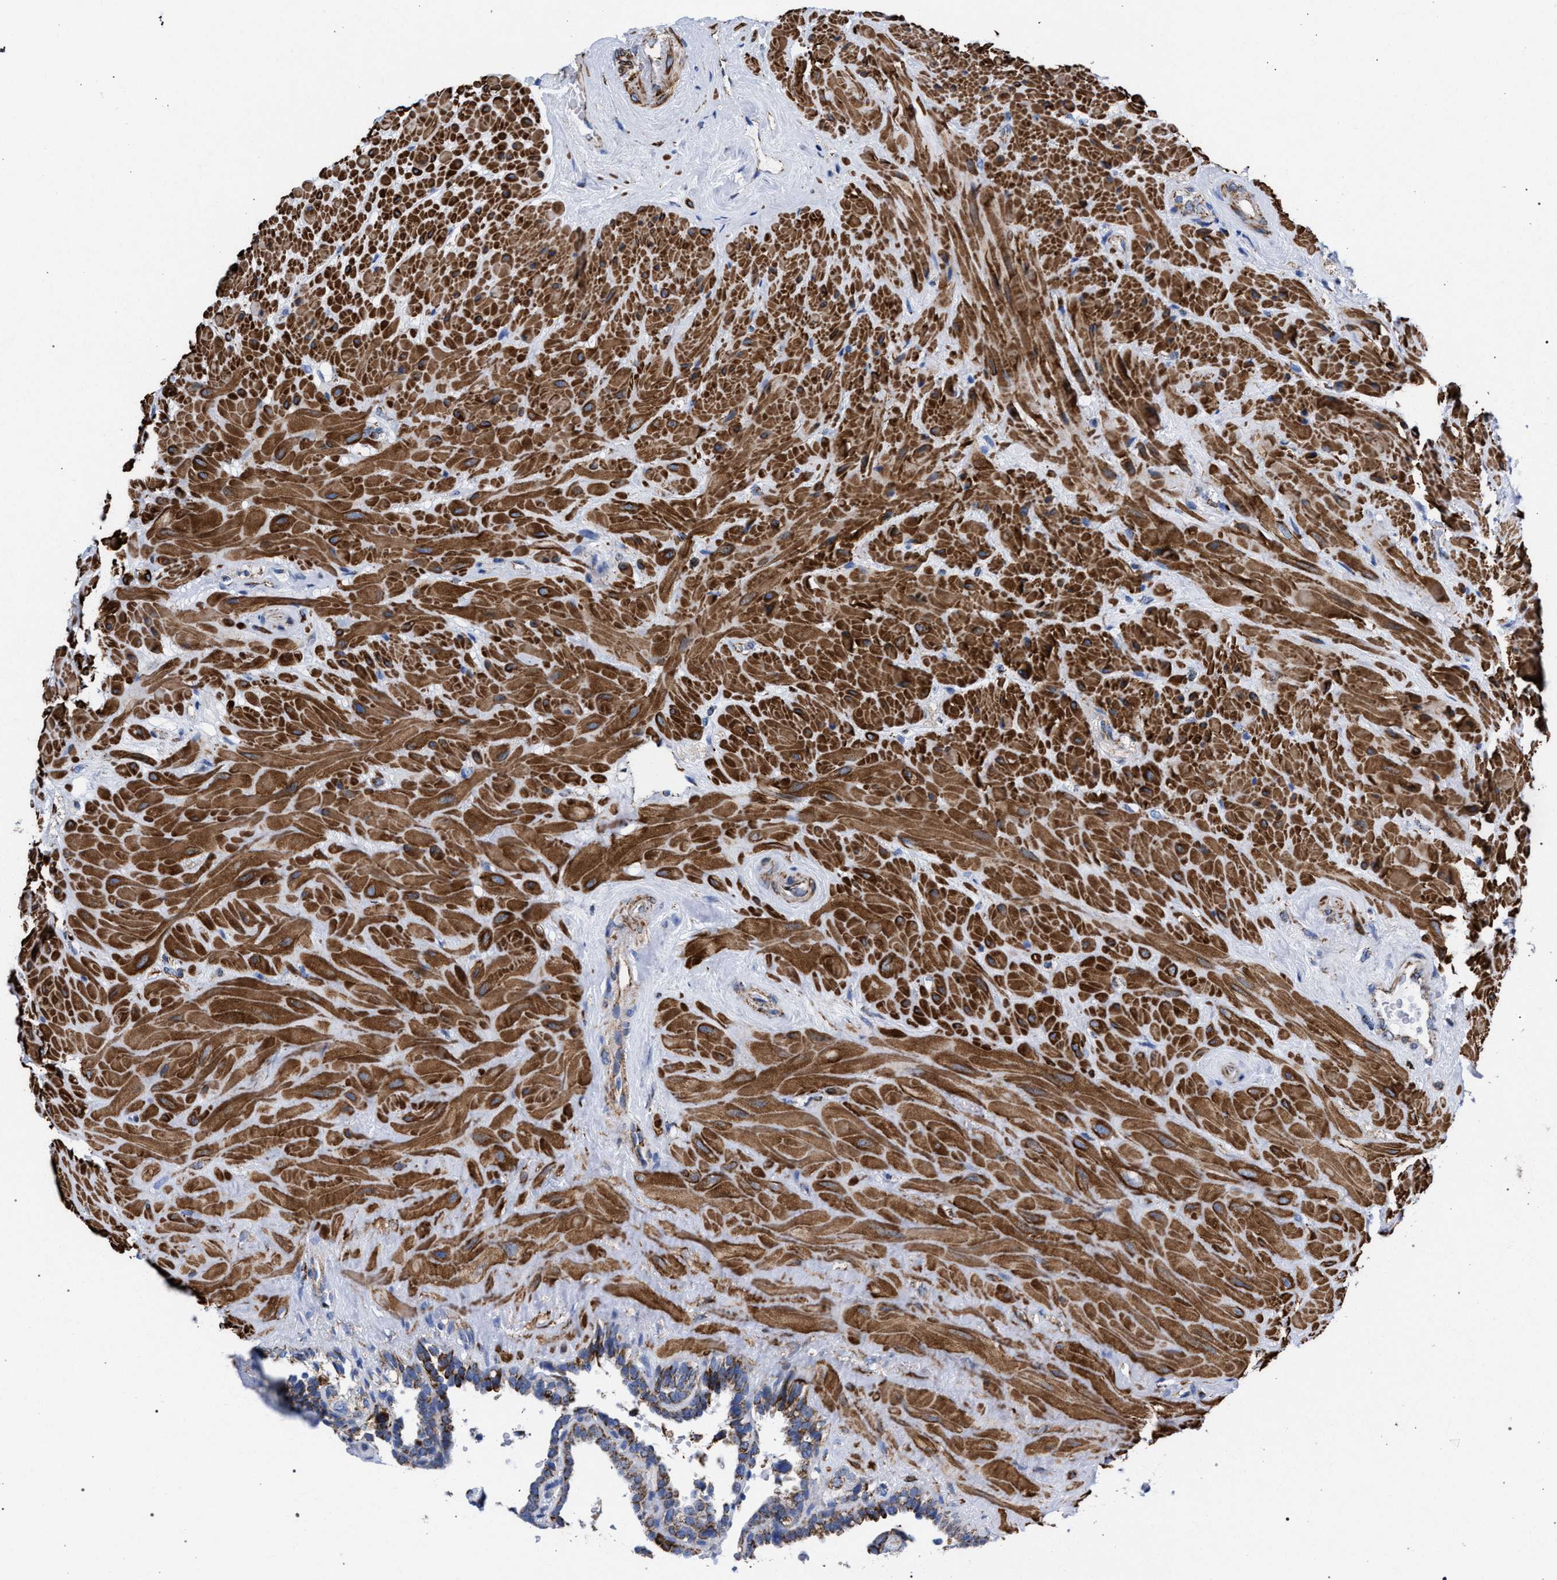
{"staining": {"intensity": "moderate", "quantity": "25%-75%", "location": "cytoplasmic/membranous"}, "tissue": "seminal vesicle", "cell_type": "Glandular cells", "image_type": "normal", "snomed": [{"axis": "morphology", "description": "Normal tissue, NOS"}, {"axis": "topography", "description": "Seminal veicle"}], "caption": "The immunohistochemical stain shows moderate cytoplasmic/membranous expression in glandular cells of unremarkable seminal vesicle.", "gene": "ACADS", "patient": {"sex": "male", "age": 68}}